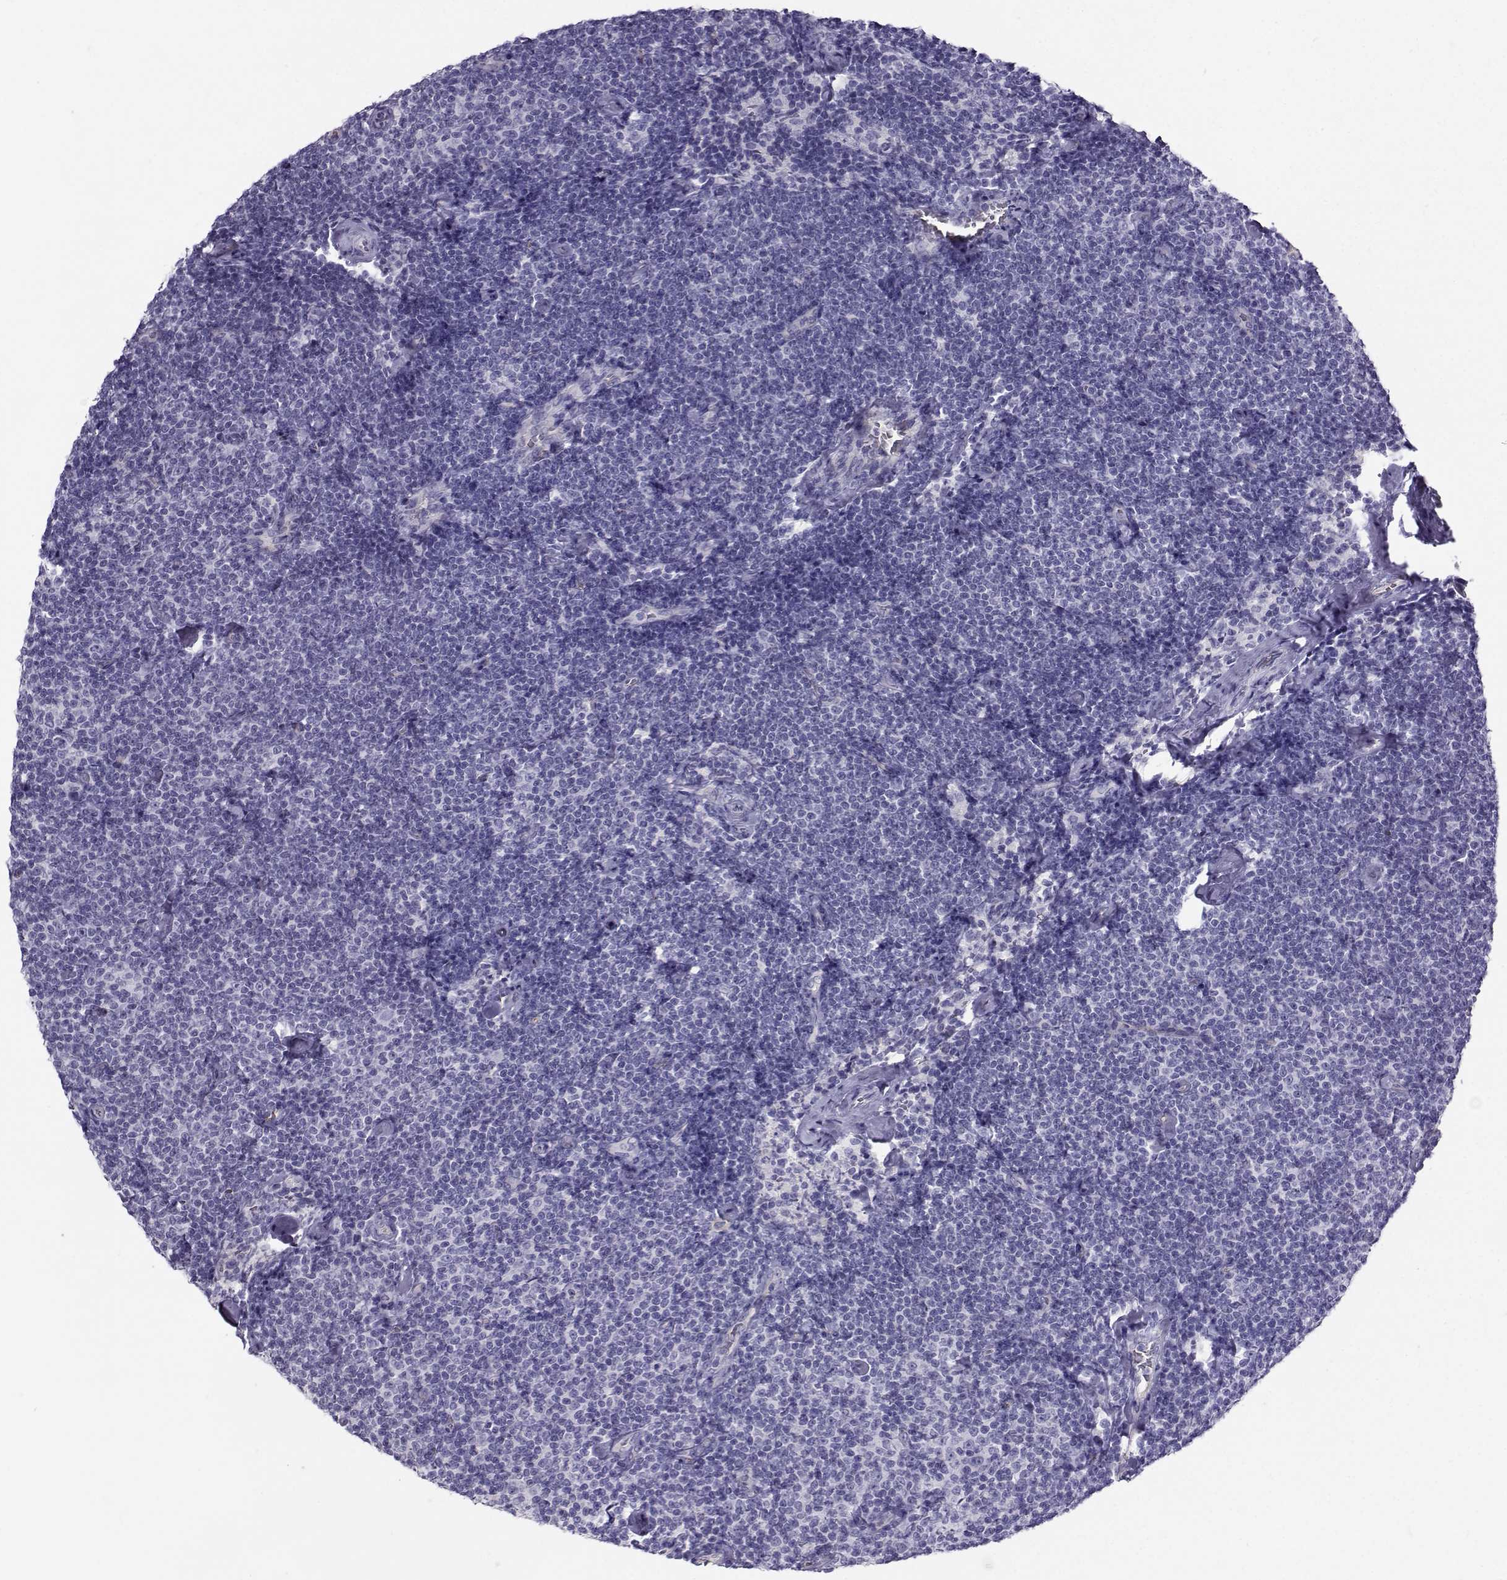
{"staining": {"intensity": "negative", "quantity": "none", "location": "none"}, "tissue": "lymphoma", "cell_type": "Tumor cells", "image_type": "cancer", "snomed": [{"axis": "morphology", "description": "Malignant lymphoma, non-Hodgkin's type, Low grade"}, {"axis": "topography", "description": "Lymph node"}], "caption": "Immunohistochemistry (IHC) histopathology image of malignant lymphoma, non-Hodgkin's type (low-grade) stained for a protein (brown), which demonstrates no positivity in tumor cells.", "gene": "CLUL1", "patient": {"sex": "male", "age": 81}}